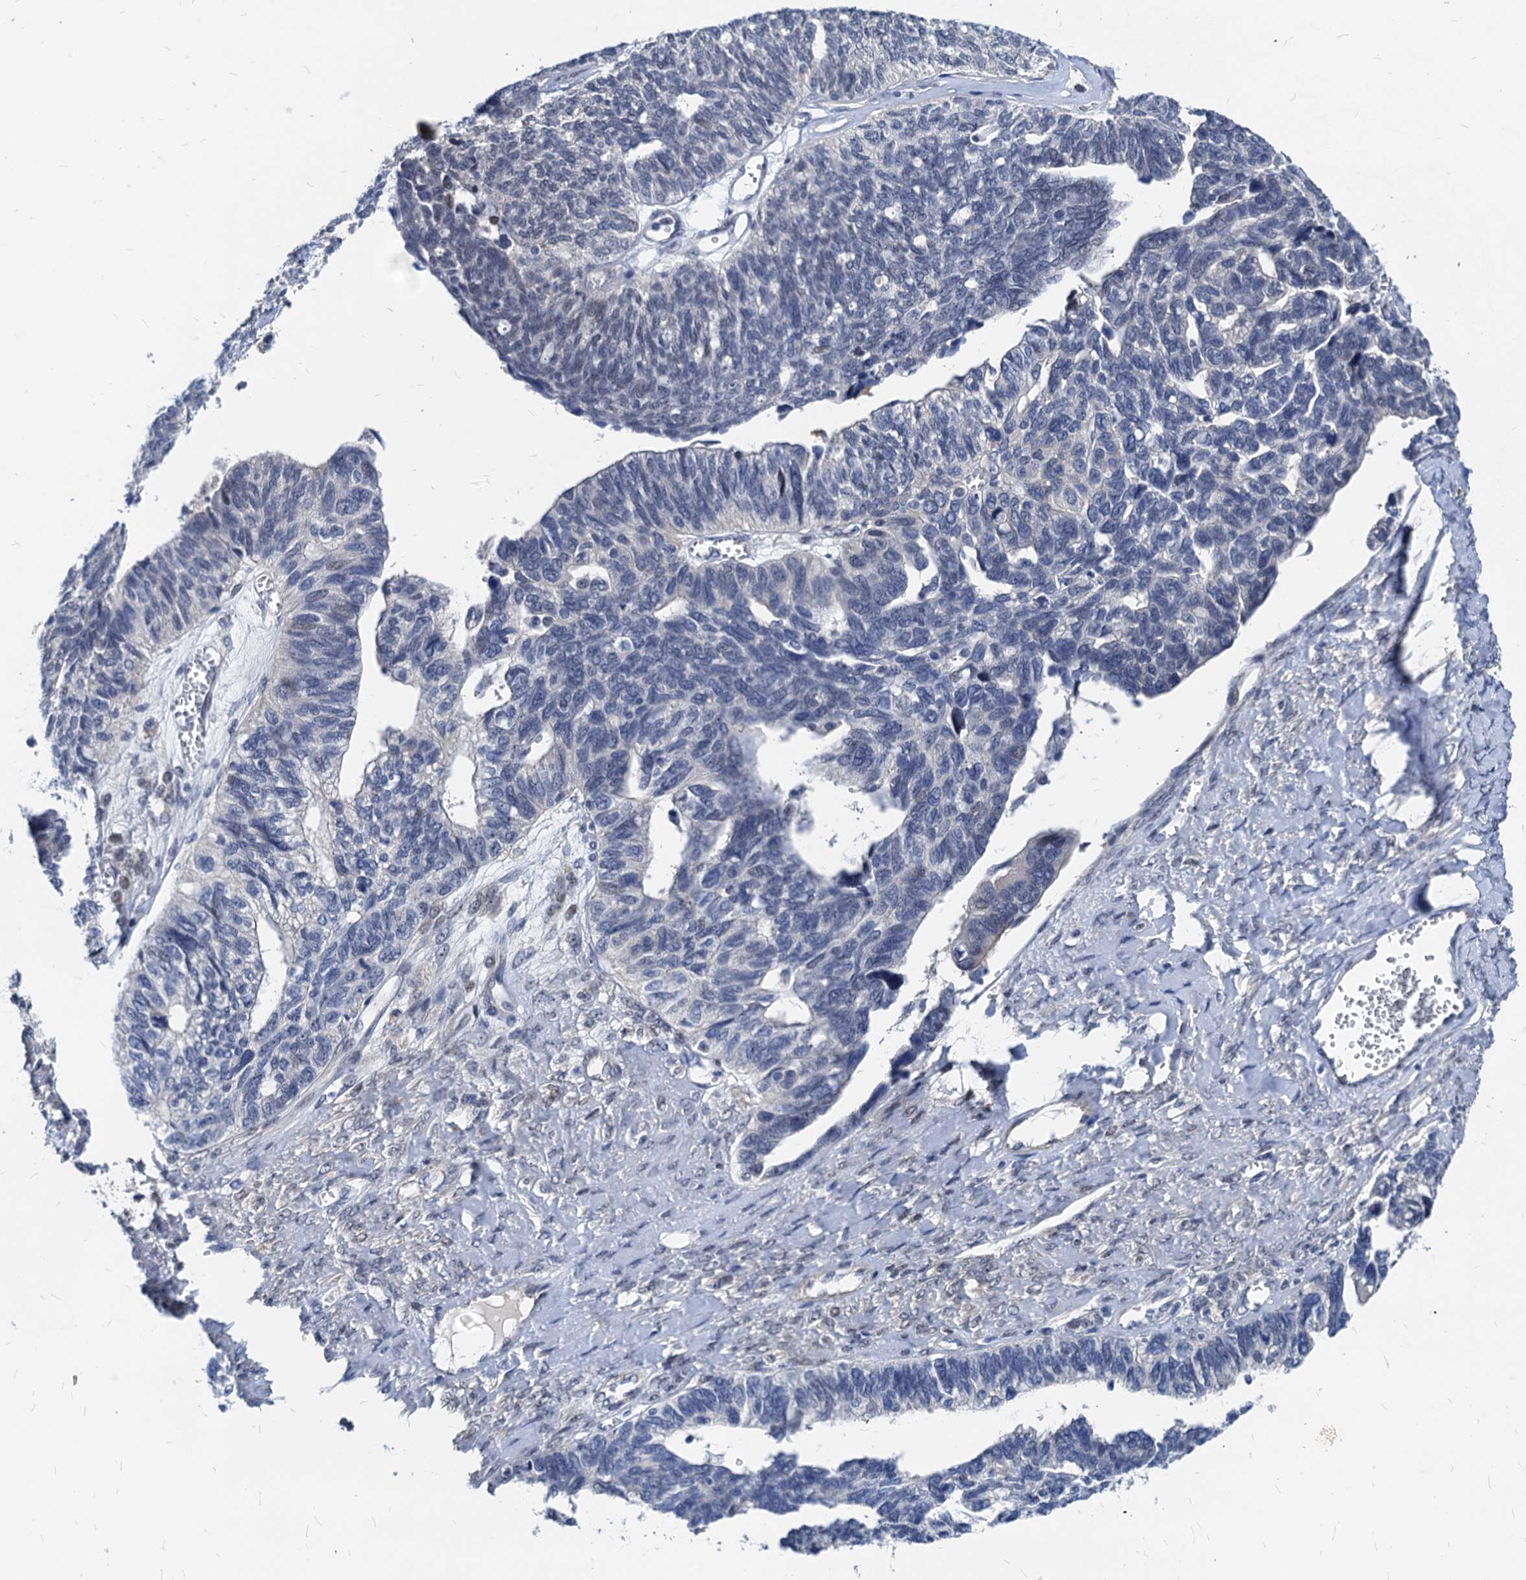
{"staining": {"intensity": "negative", "quantity": "none", "location": "none"}, "tissue": "ovarian cancer", "cell_type": "Tumor cells", "image_type": "cancer", "snomed": [{"axis": "morphology", "description": "Cystadenocarcinoma, serous, NOS"}, {"axis": "topography", "description": "Ovary"}], "caption": "Immunohistochemical staining of human ovarian cancer (serous cystadenocarcinoma) reveals no significant expression in tumor cells. (Brightfield microscopy of DAB IHC at high magnification).", "gene": "HSF2", "patient": {"sex": "female", "age": 79}}